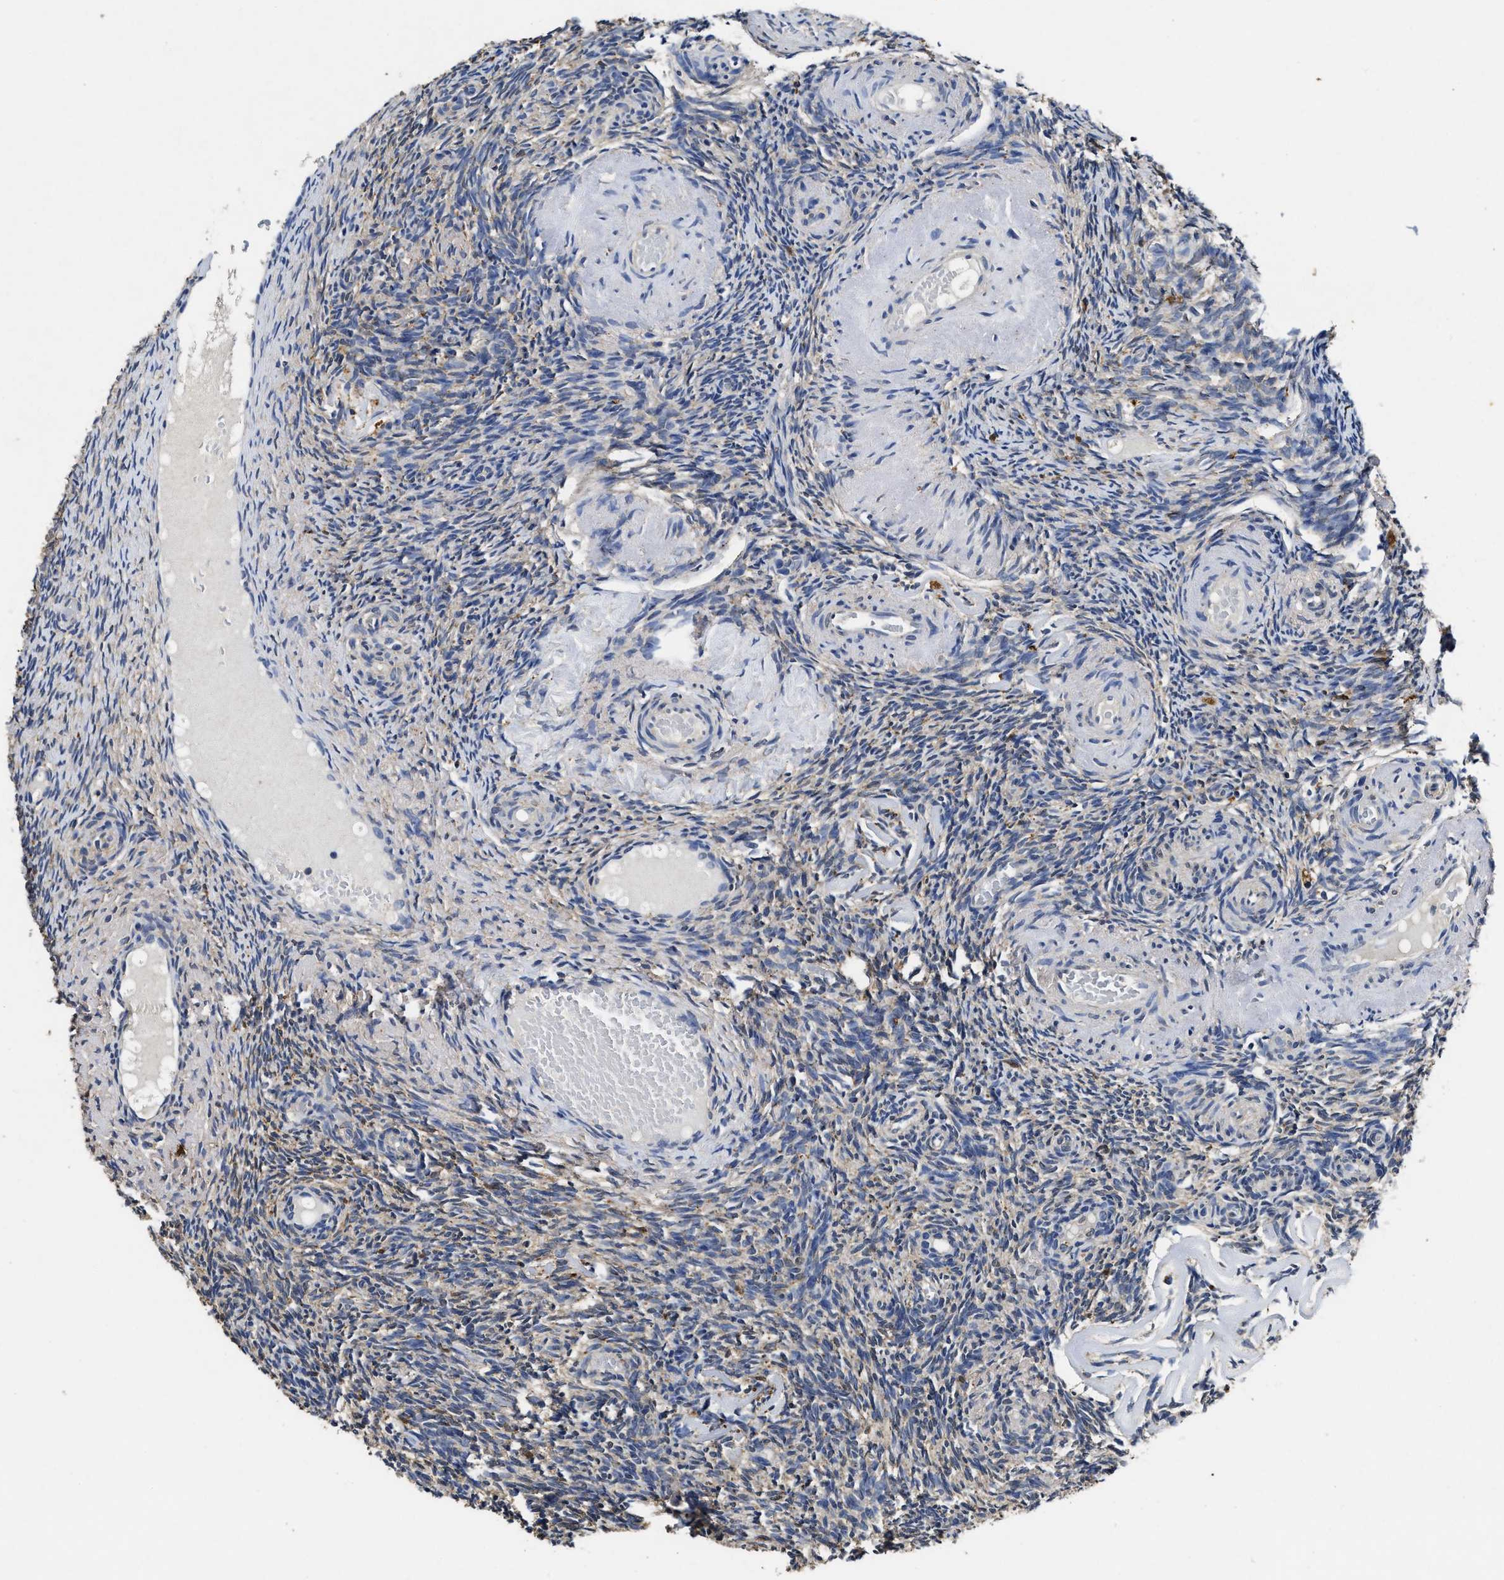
{"staining": {"intensity": "weak", "quantity": "<25%", "location": "cytoplasmic/membranous"}, "tissue": "ovary", "cell_type": "Ovarian stroma cells", "image_type": "normal", "snomed": [{"axis": "morphology", "description": "Normal tissue, NOS"}, {"axis": "topography", "description": "Ovary"}], "caption": "Ovarian stroma cells are negative for brown protein staining in normal ovary.", "gene": "CTNNA1", "patient": {"sex": "female", "age": 60}}